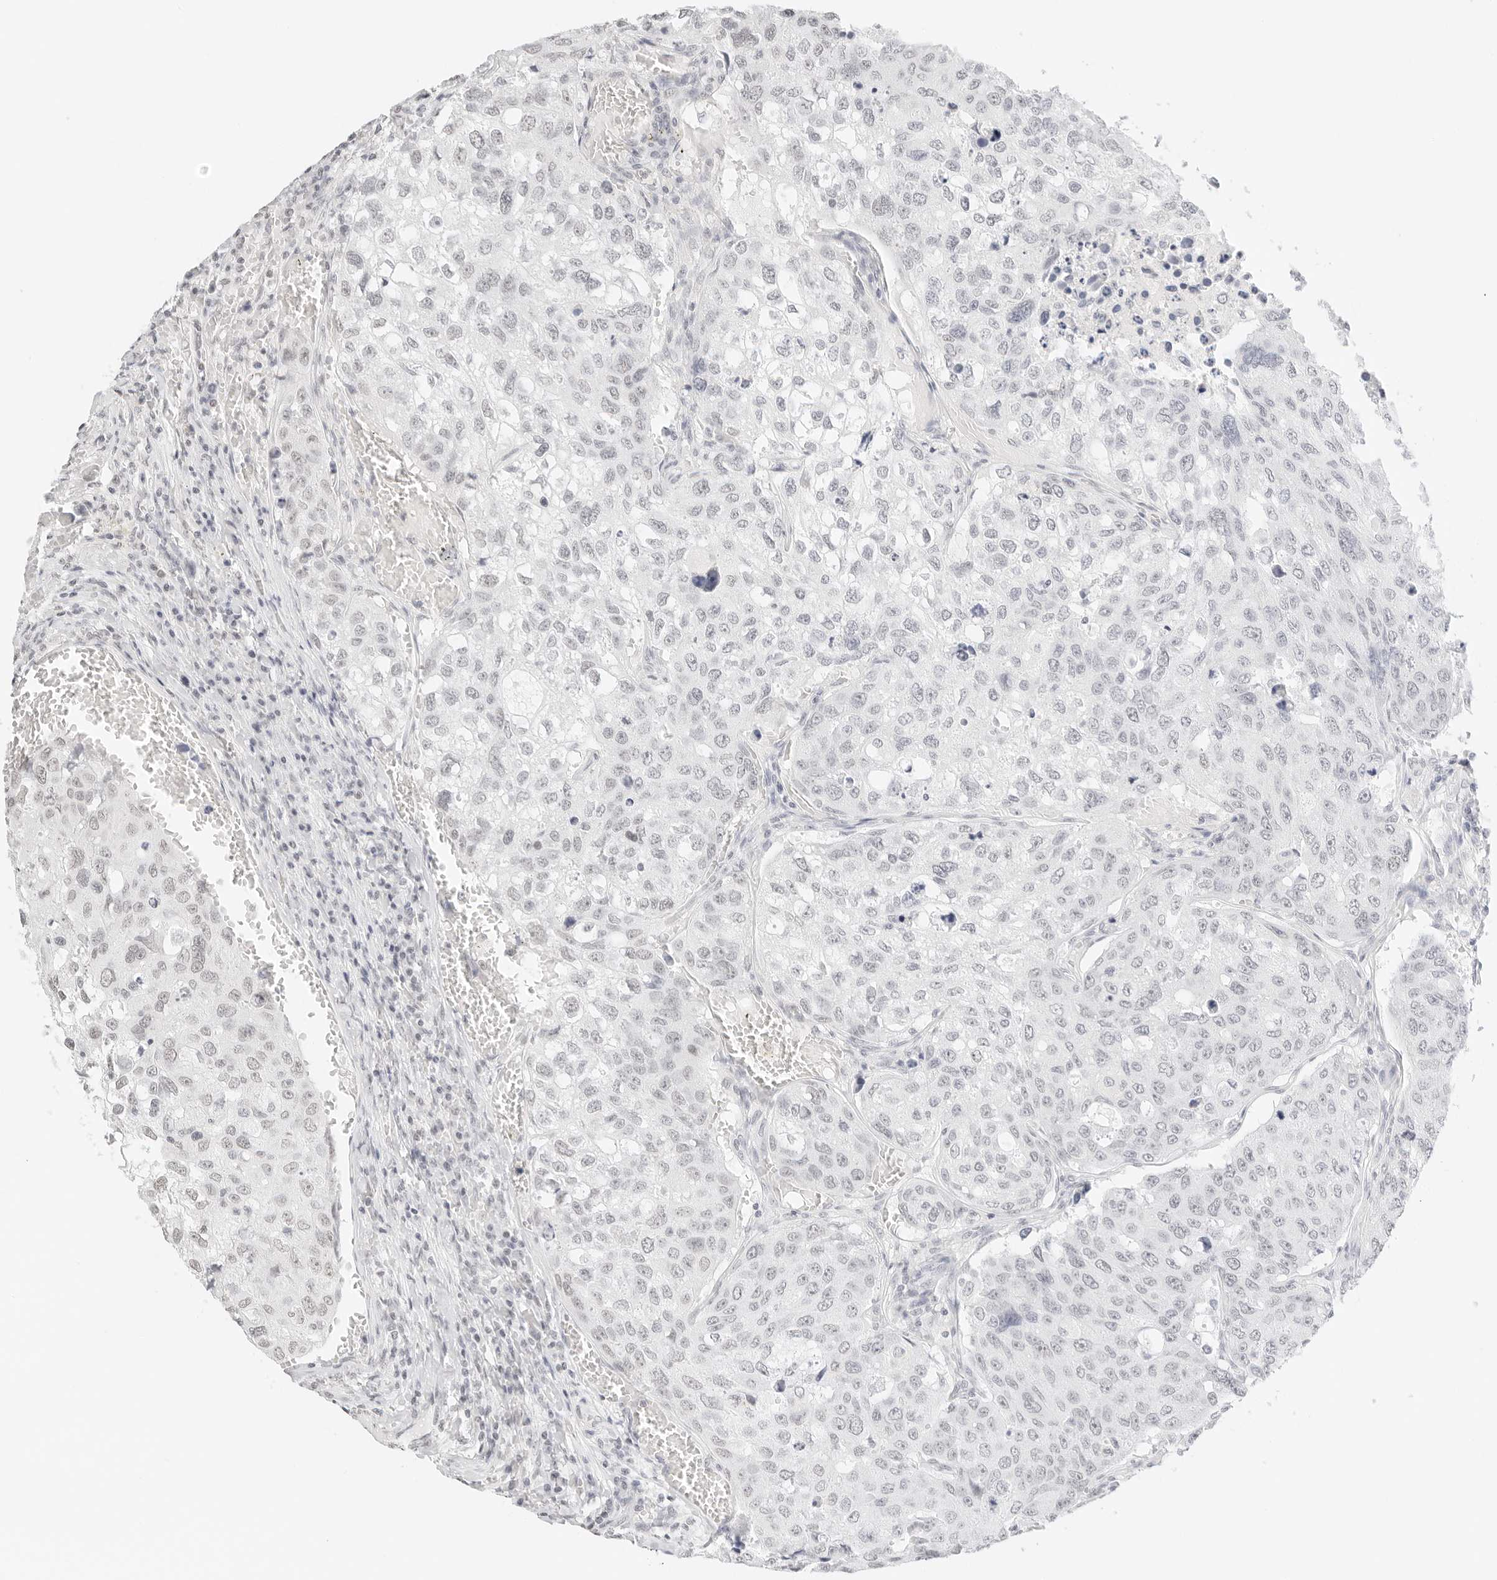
{"staining": {"intensity": "negative", "quantity": "none", "location": "none"}, "tissue": "urothelial cancer", "cell_type": "Tumor cells", "image_type": "cancer", "snomed": [{"axis": "morphology", "description": "Urothelial carcinoma, High grade"}, {"axis": "topography", "description": "Lymph node"}, {"axis": "topography", "description": "Urinary bladder"}], "caption": "Urothelial cancer was stained to show a protein in brown. There is no significant staining in tumor cells.", "gene": "FBLN5", "patient": {"sex": "male", "age": 51}}